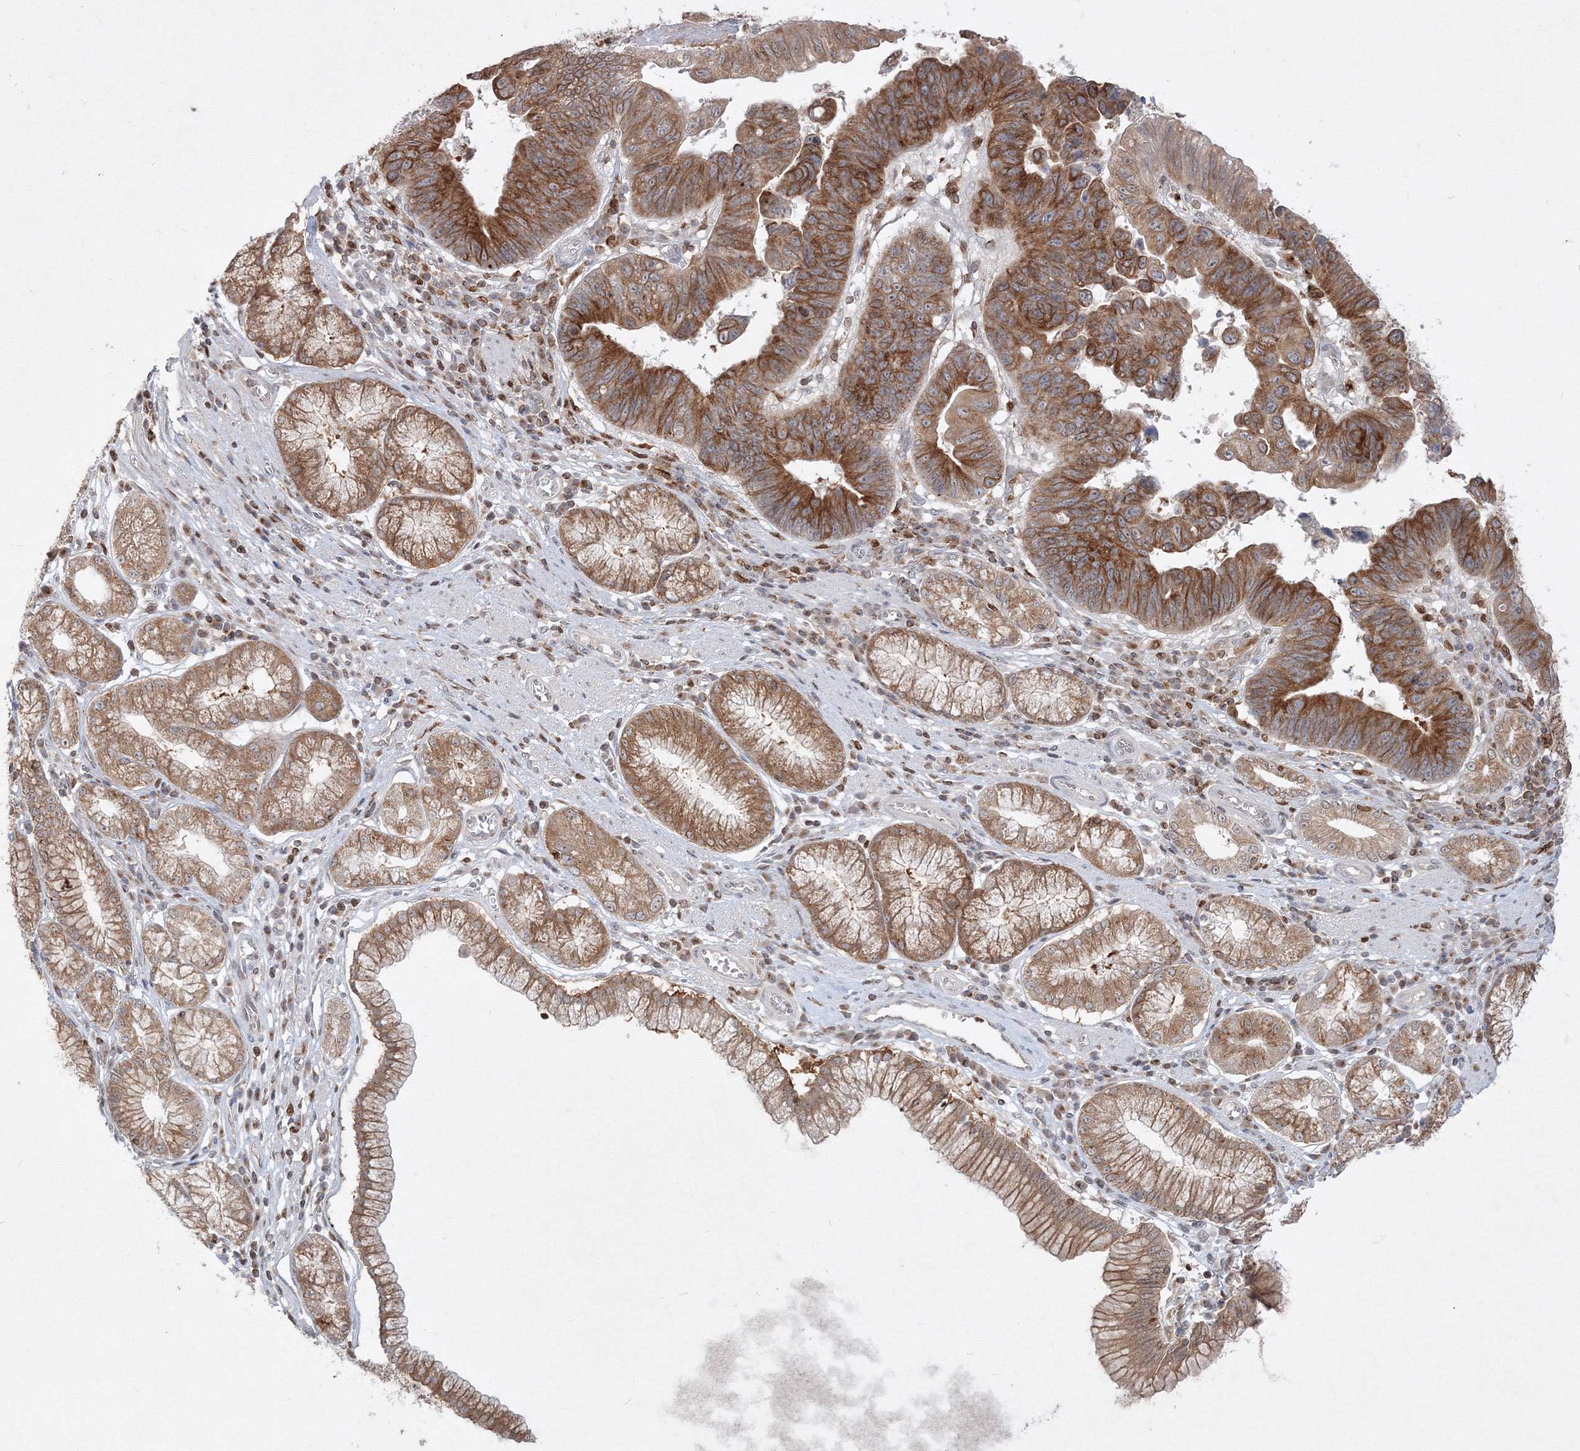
{"staining": {"intensity": "moderate", "quantity": ">75%", "location": "cytoplasmic/membranous"}, "tissue": "stomach cancer", "cell_type": "Tumor cells", "image_type": "cancer", "snomed": [{"axis": "morphology", "description": "Adenocarcinoma, NOS"}, {"axis": "topography", "description": "Stomach"}], "caption": "Immunohistochemical staining of human stomach adenocarcinoma demonstrates medium levels of moderate cytoplasmic/membranous protein positivity in approximately >75% of tumor cells.", "gene": "TMEM50B", "patient": {"sex": "male", "age": 59}}